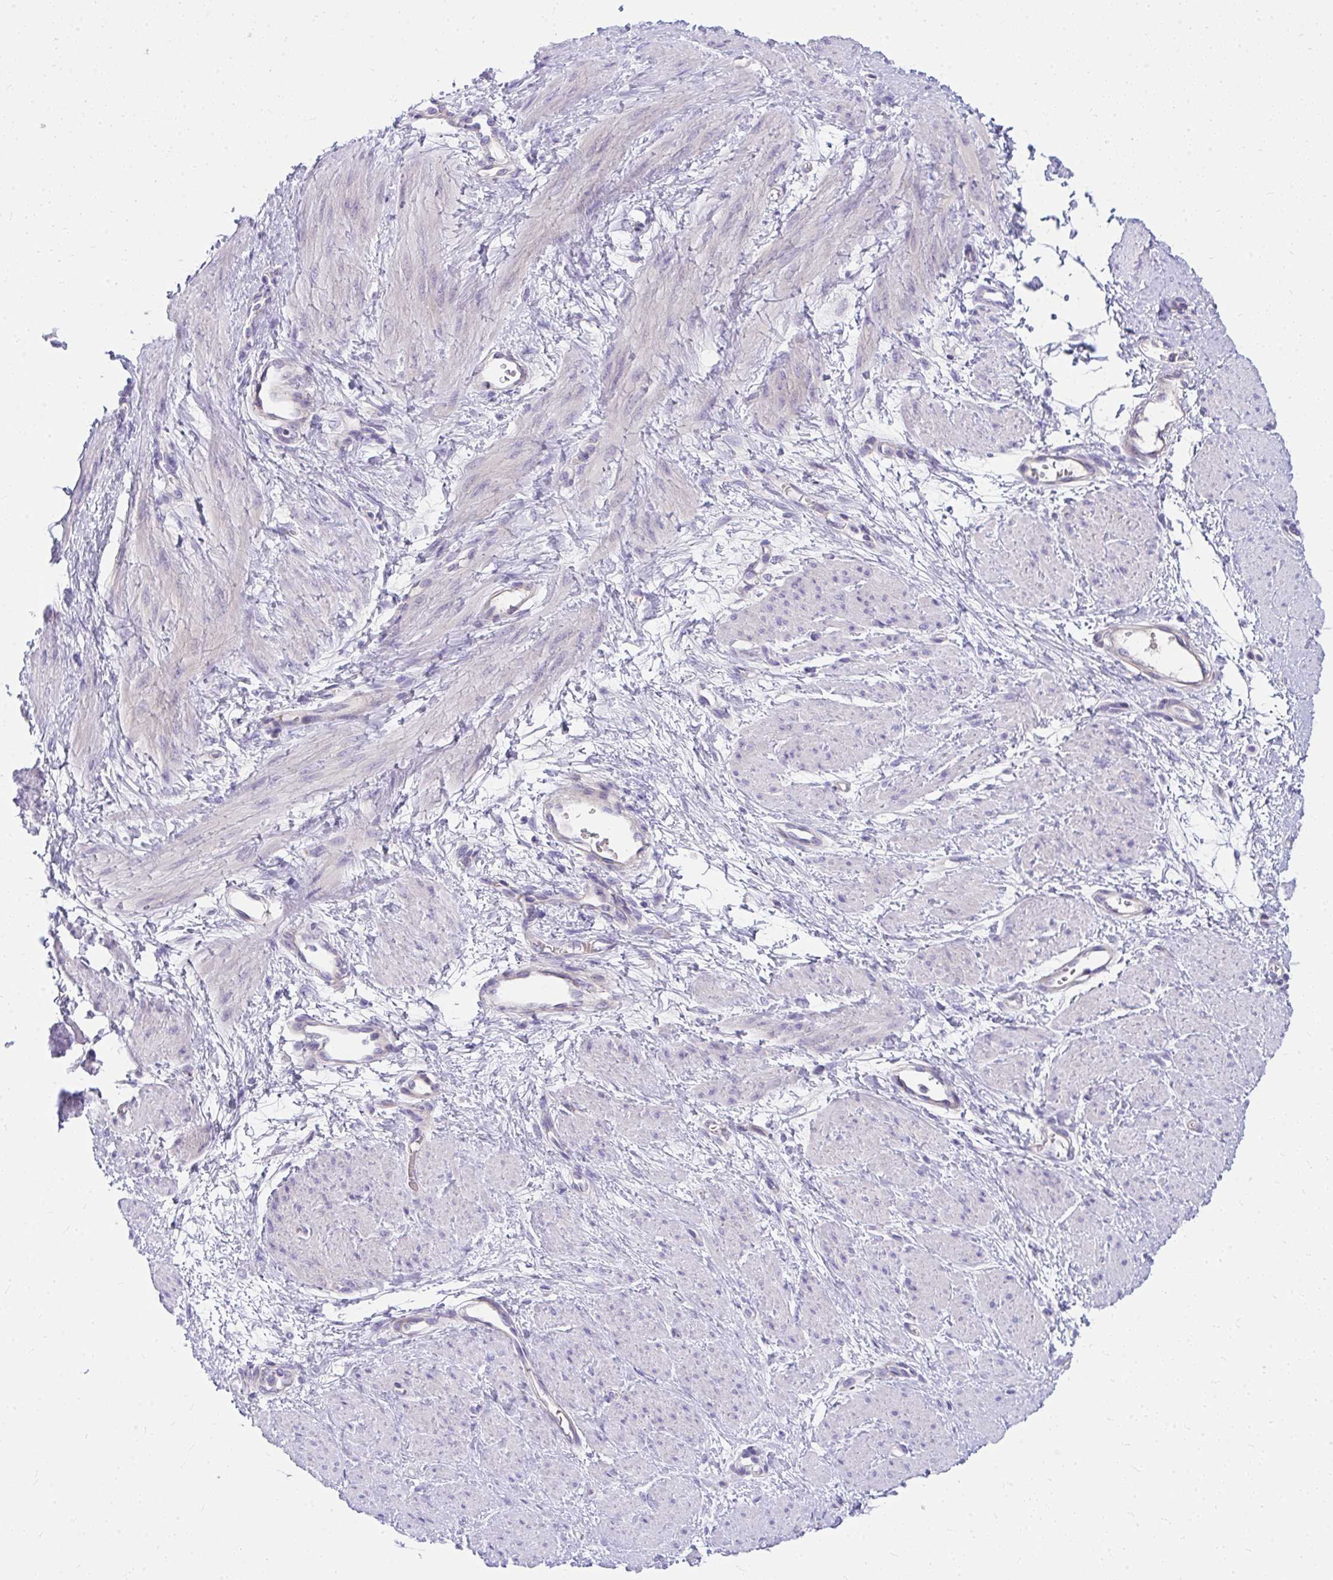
{"staining": {"intensity": "negative", "quantity": "none", "location": "none"}, "tissue": "smooth muscle", "cell_type": "Smooth muscle cells", "image_type": "normal", "snomed": [{"axis": "morphology", "description": "Normal tissue, NOS"}, {"axis": "topography", "description": "Smooth muscle"}, {"axis": "topography", "description": "Uterus"}], "caption": "The micrograph displays no staining of smooth muscle cells in benign smooth muscle.", "gene": "LRRC36", "patient": {"sex": "female", "age": 39}}